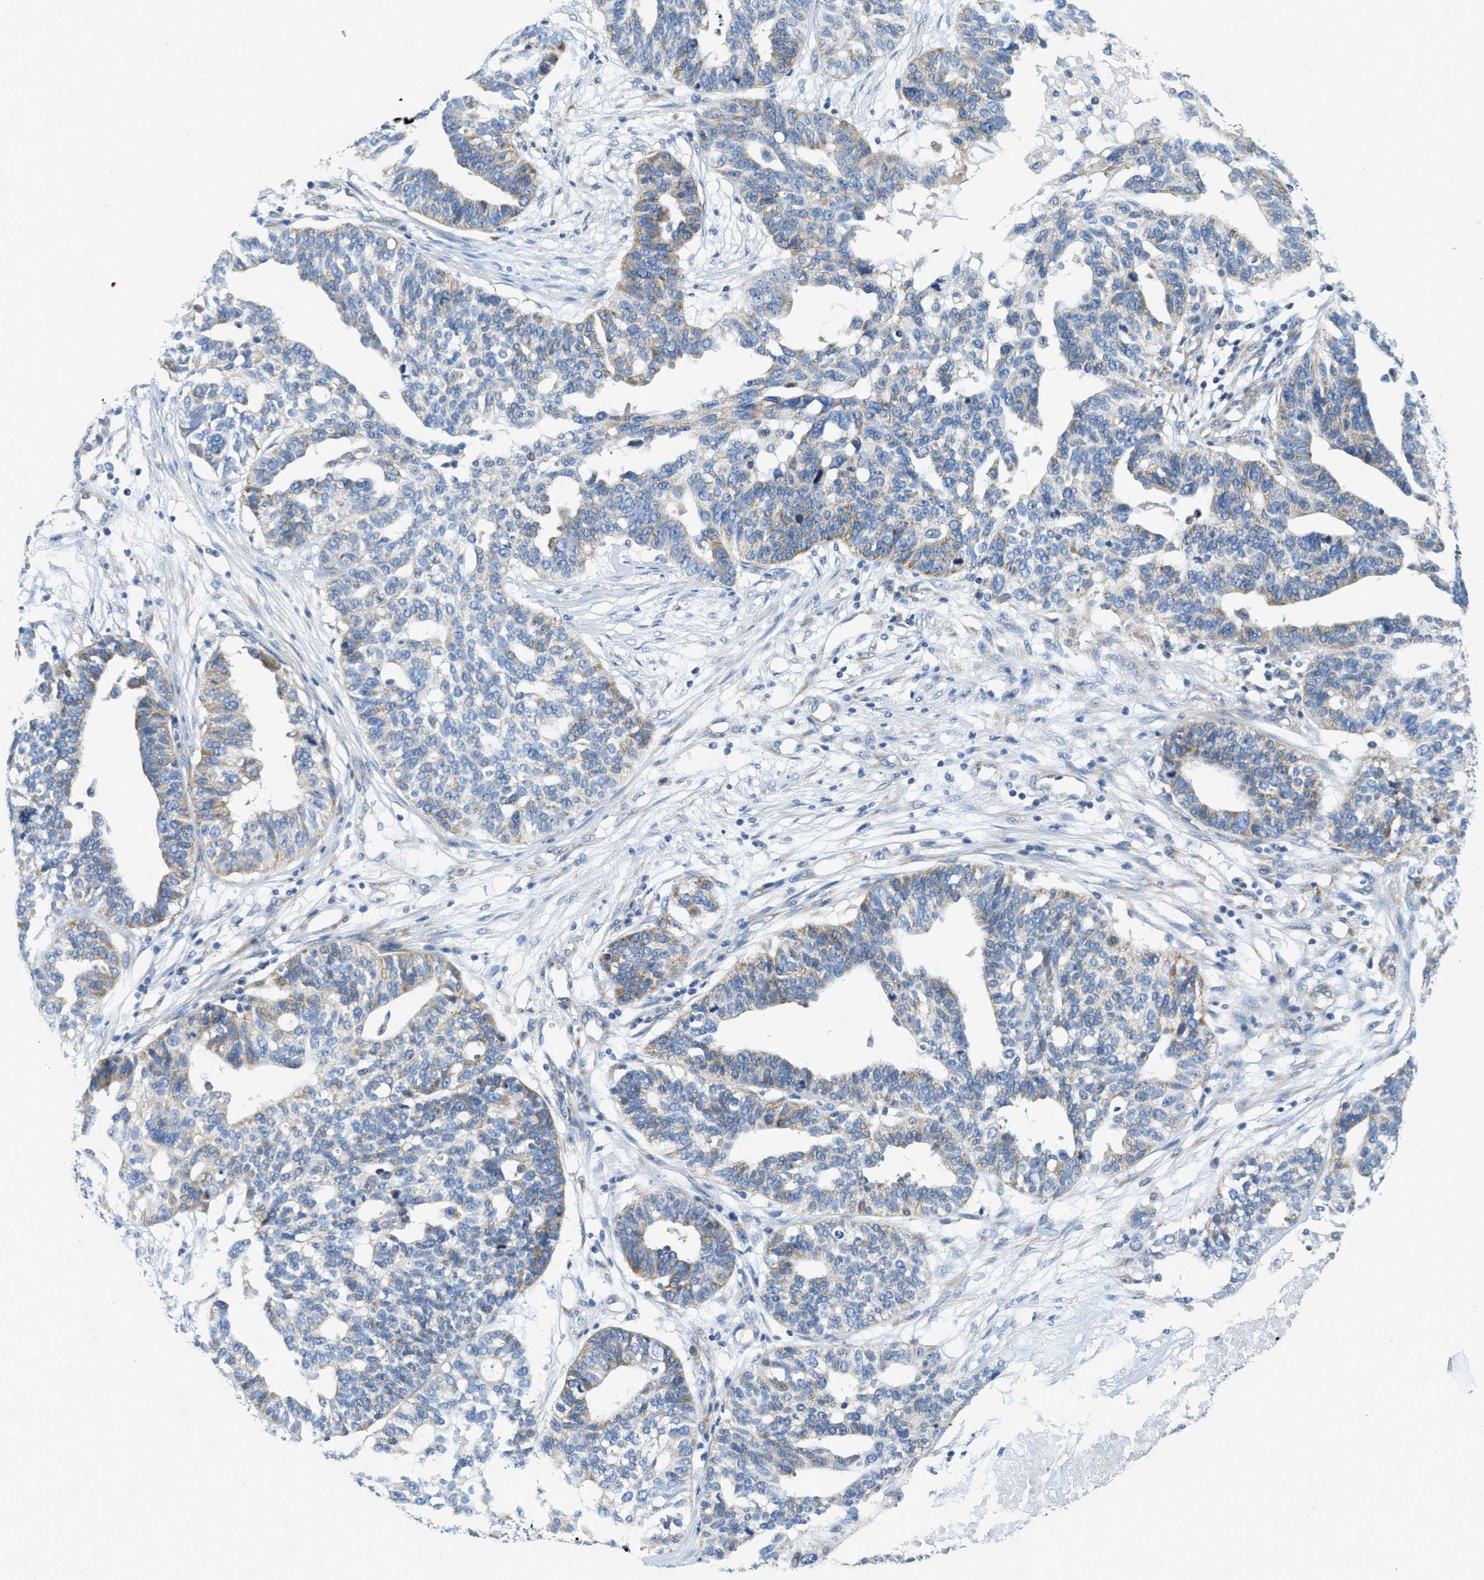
{"staining": {"intensity": "weak", "quantity": "25%-75%", "location": "cytoplasmic/membranous"}, "tissue": "ovarian cancer", "cell_type": "Tumor cells", "image_type": "cancer", "snomed": [{"axis": "morphology", "description": "Cystadenocarcinoma, serous, NOS"}, {"axis": "topography", "description": "Ovary"}], "caption": "Serous cystadenocarcinoma (ovarian) stained with a brown dye exhibits weak cytoplasmic/membranous positive staining in approximately 25%-75% of tumor cells.", "gene": "CA4", "patient": {"sex": "female", "age": 59}}